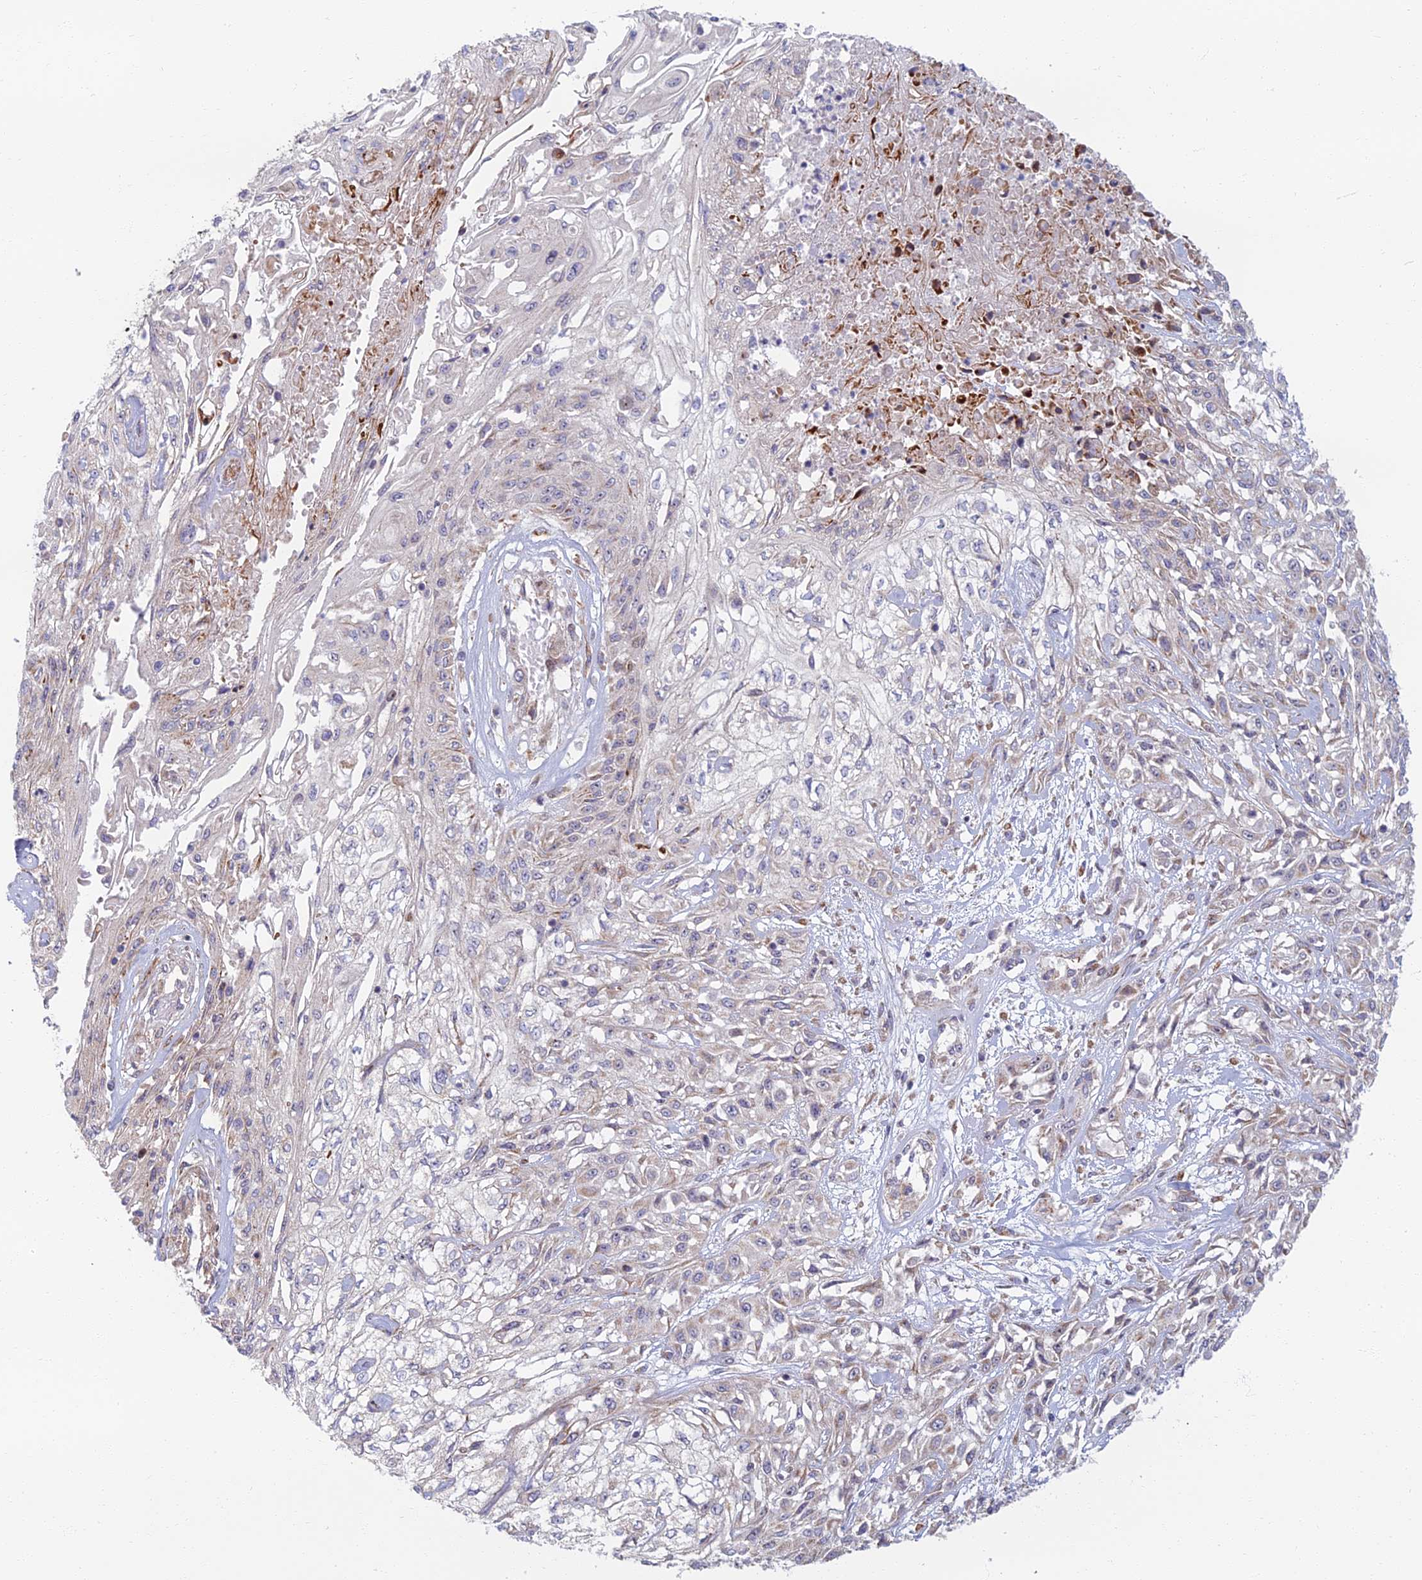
{"staining": {"intensity": "weak", "quantity": "<25%", "location": "cytoplasmic/membranous"}, "tissue": "skin cancer", "cell_type": "Tumor cells", "image_type": "cancer", "snomed": [{"axis": "morphology", "description": "Squamous cell carcinoma, NOS"}, {"axis": "morphology", "description": "Squamous cell carcinoma, metastatic, NOS"}, {"axis": "topography", "description": "Skin"}, {"axis": "topography", "description": "Lymph node"}], "caption": "There is no significant staining in tumor cells of skin cancer.", "gene": "C15orf40", "patient": {"sex": "male", "age": 75}}